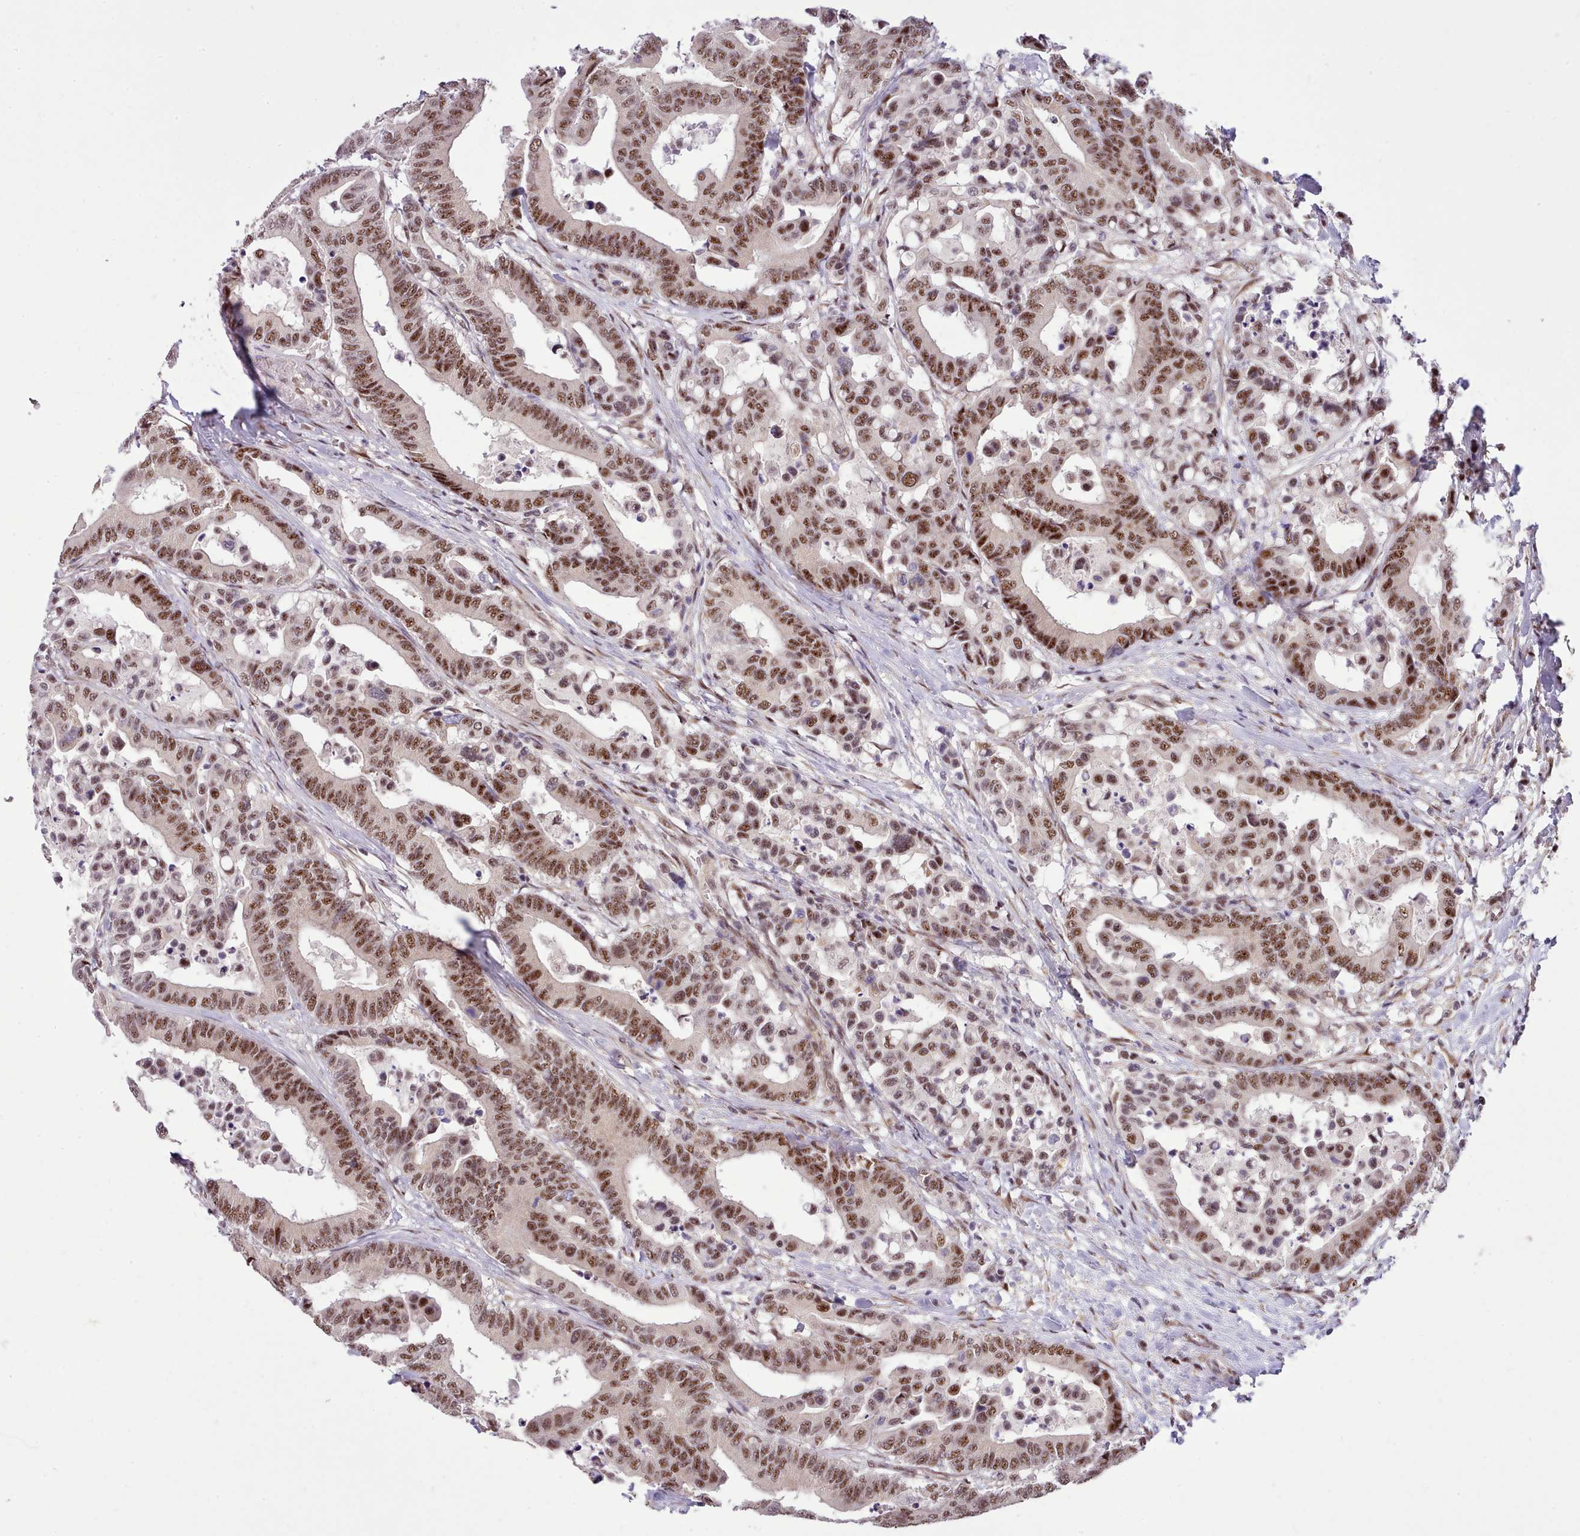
{"staining": {"intensity": "strong", "quantity": ">75%", "location": "nuclear"}, "tissue": "colorectal cancer", "cell_type": "Tumor cells", "image_type": "cancer", "snomed": [{"axis": "morphology", "description": "Normal tissue, NOS"}, {"axis": "morphology", "description": "Adenocarcinoma, NOS"}, {"axis": "topography", "description": "Colon"}], "caption": "High-magnification brightfield microscopy of adenocarcinoma (colorectal) stained with DAB (3,3'-diaminobenzidine) (brown) and counterstained with hematoxylin (blue). tumor cells exhibit strong nuclear positivity is seen in approximately>75% of cells. The protein is stained brown, and the nuclei are stained in blue (DAB IHC with brightfield microscopy, high magnification).", "gene": "HOXB7", "patient": {"sex": "male", "age": 82}}